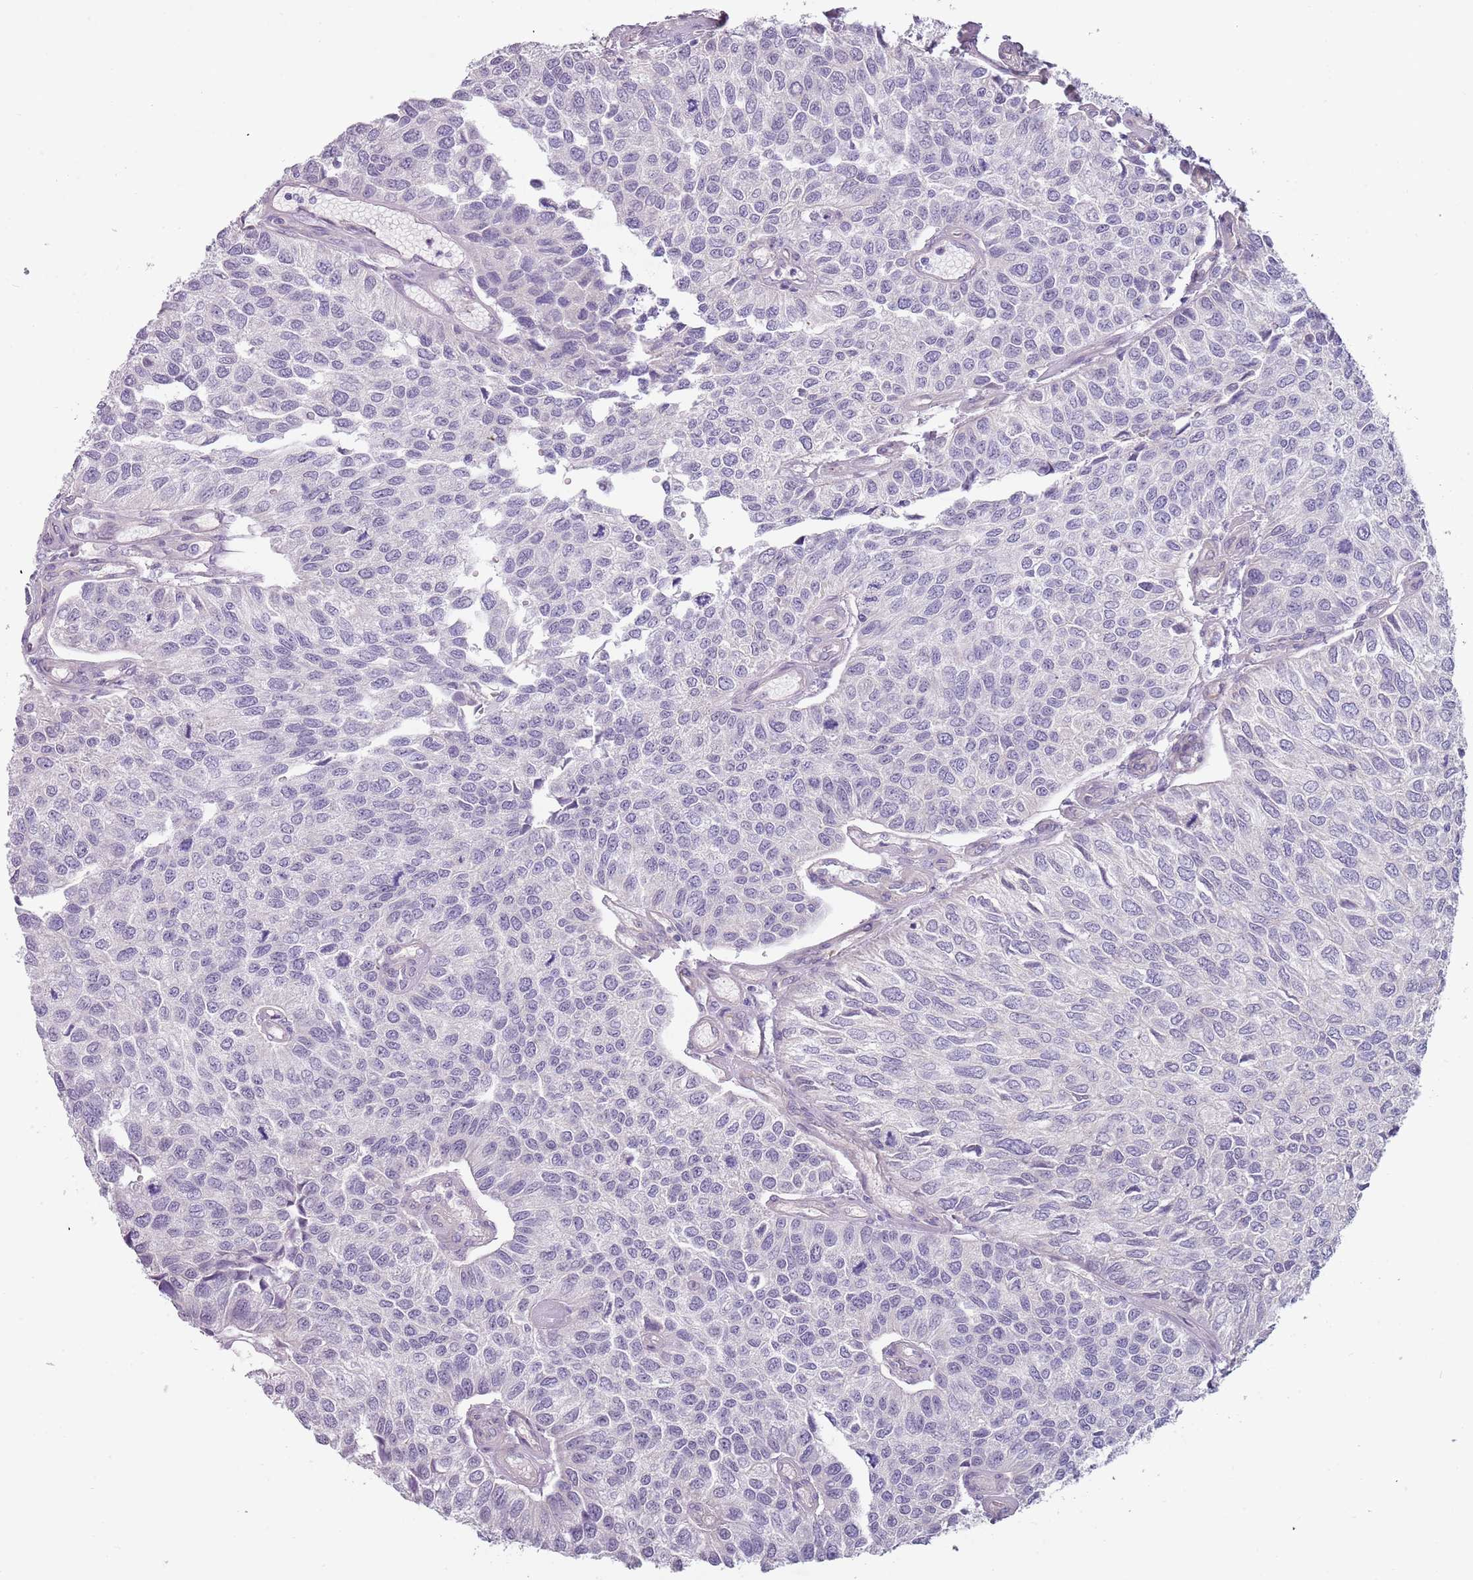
{"staining": {"intensity": "negative", "quantity": "none", "location": "none"}, "tissue": "urothelial cancer", "cell_type": "Tumor cells", "image_type": "cancer", "snomed": [{"axis": "morphology", "description": "Urothelial carcinoma, NOS"}, {"axis": "topography", "description": "Urinary bladder"}], "caption": "The image demonstrates no staining of tumor cells in urothelial cancer.", "gene": "RFX2", "patient": {"sex": "male", "age": 55}}